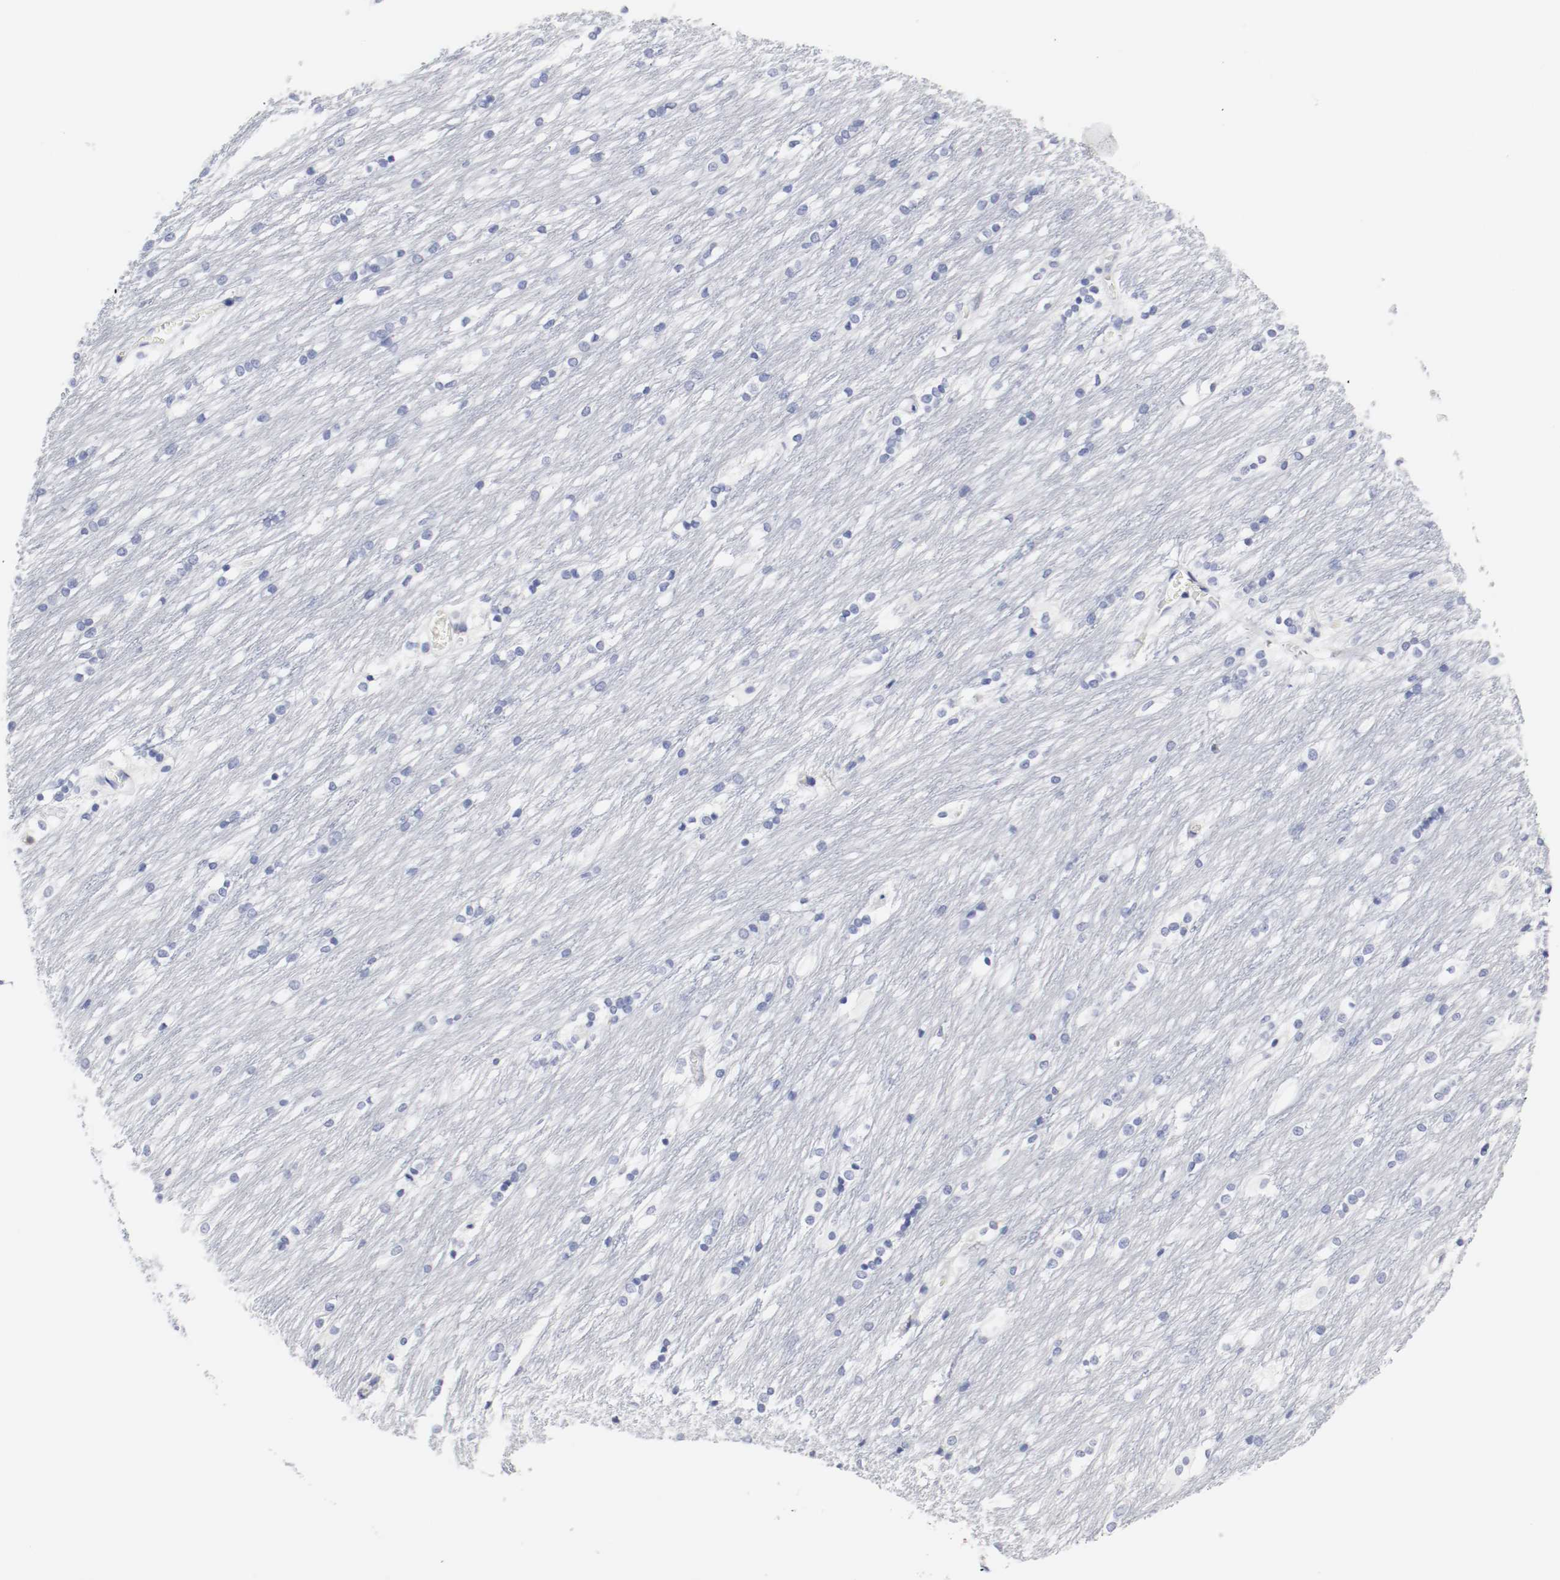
{"staining": {"intensity": "negative", "quantity": "none", "location": "none"}, "tissue": "caudate", "cell_type": "Glial cells", "image_type": "normal", "snomed": [{"axis": "morphology", "description": "Normal tissue, NOS"}, {"axis": "topography", "description": "Lateral ventricle wall"}], "caption": "A high-resolution micrograph shows immunohistochemistry staining of benign caudate, which reveals no significant expression in glial cells.", "gene": "GAD1", "patient": {"sex": "female", "age": 19}}